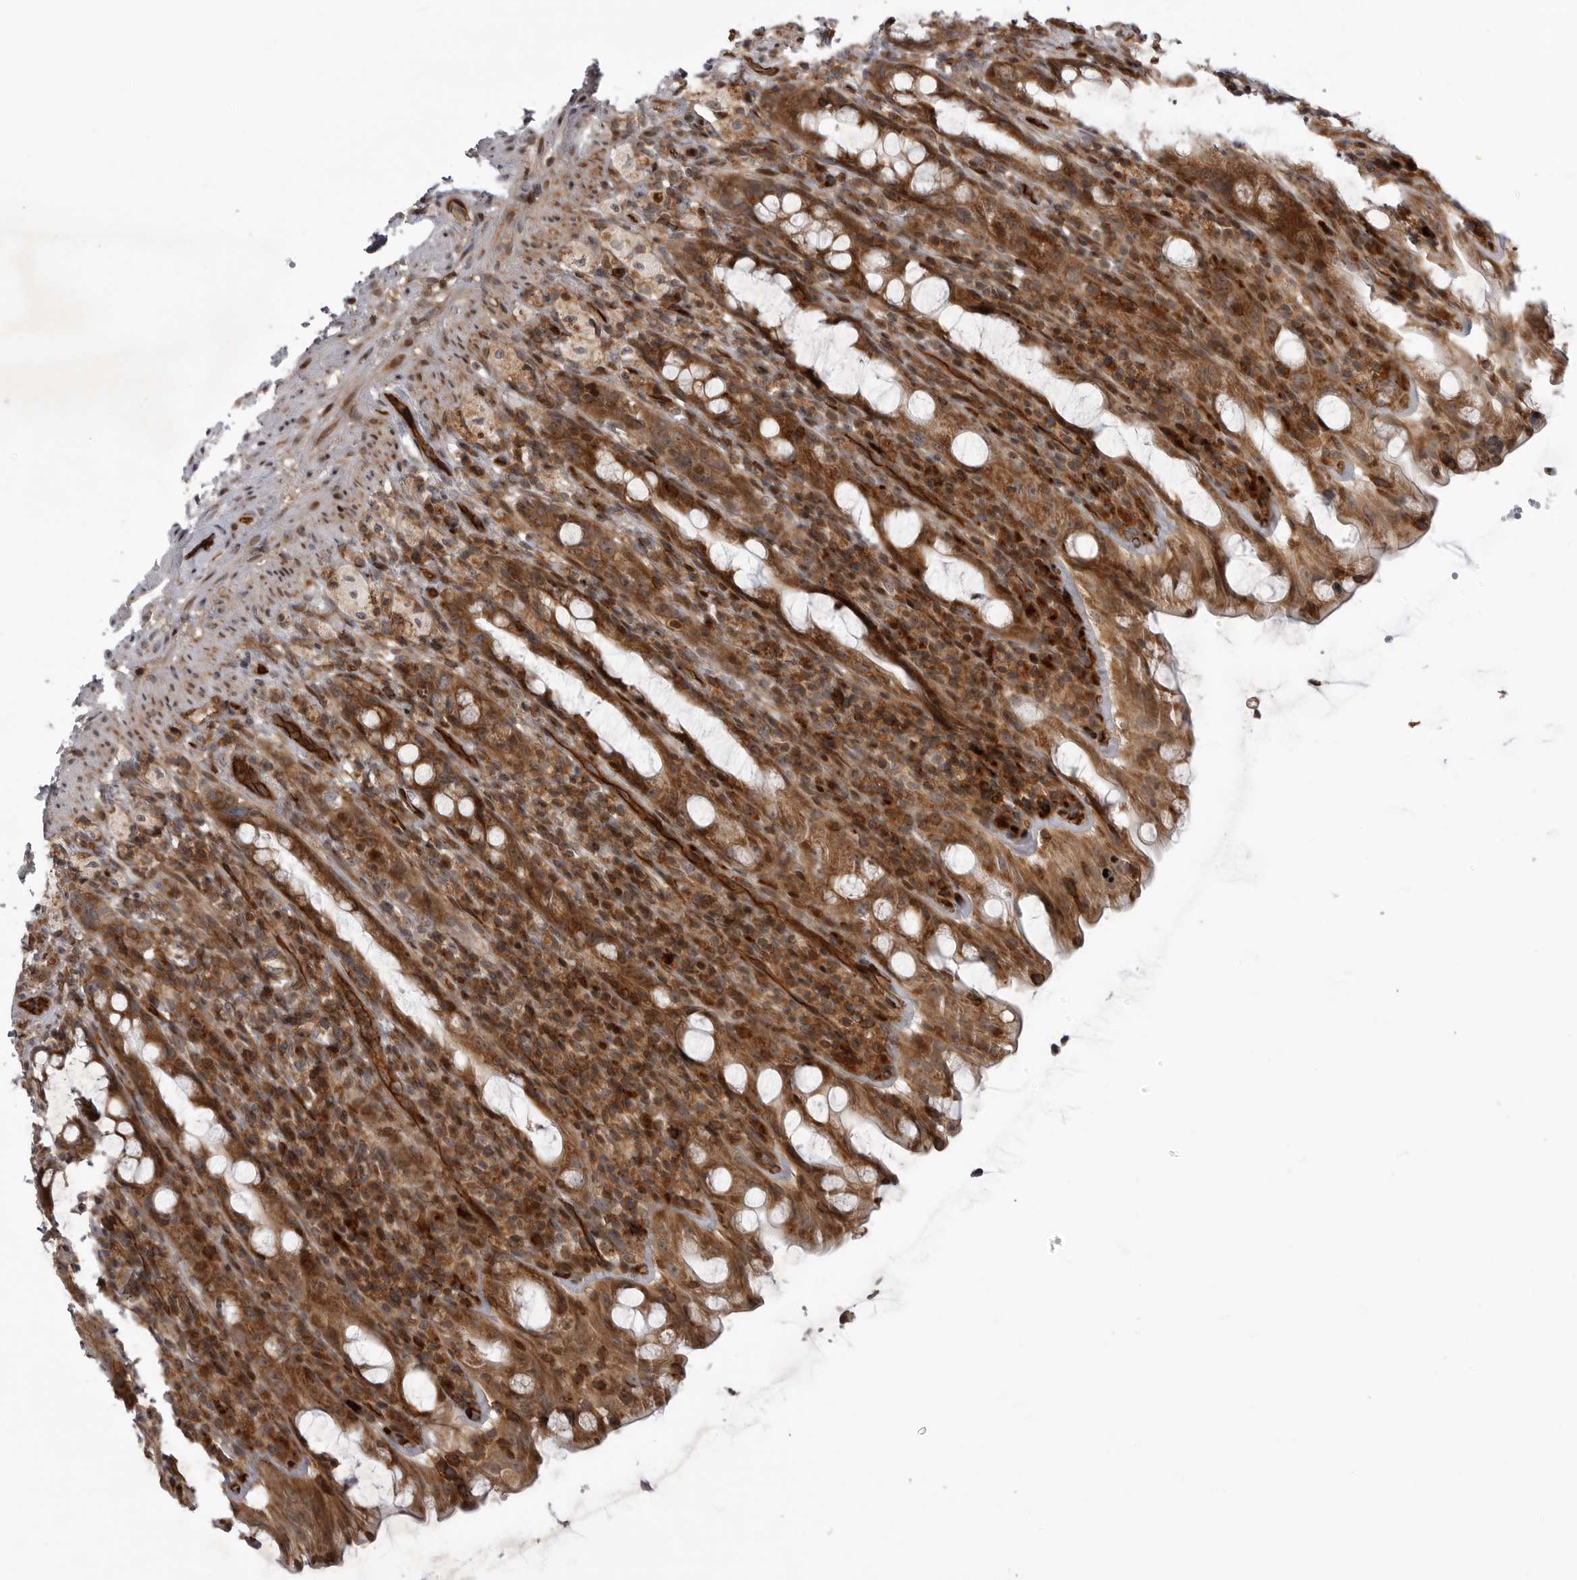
{"staining": {"intensity": "strong", "quantity": ">75%", "location": "cytoplasmic/membranous"}, "tissue": "rectum", "cell_type": "Glandular cells", "image_type": "normal", "snomed": [{"axis": "morphology", "description": "Normal tissue, NOS"}, {"axis": "topography", "description": "Rectum"}], "caption": "Immunohistochemical staining of benign human rectum shows high levels of strong cytoplasmic/membranous positivity in approximately >75% of glandular cells. (DAB (3,3'-diaminobenzidine) IHC, brown staining for protein, blue staining for nuclei).", "gene": "ABL1", "patient": {"sex": "male", "age": 44}}